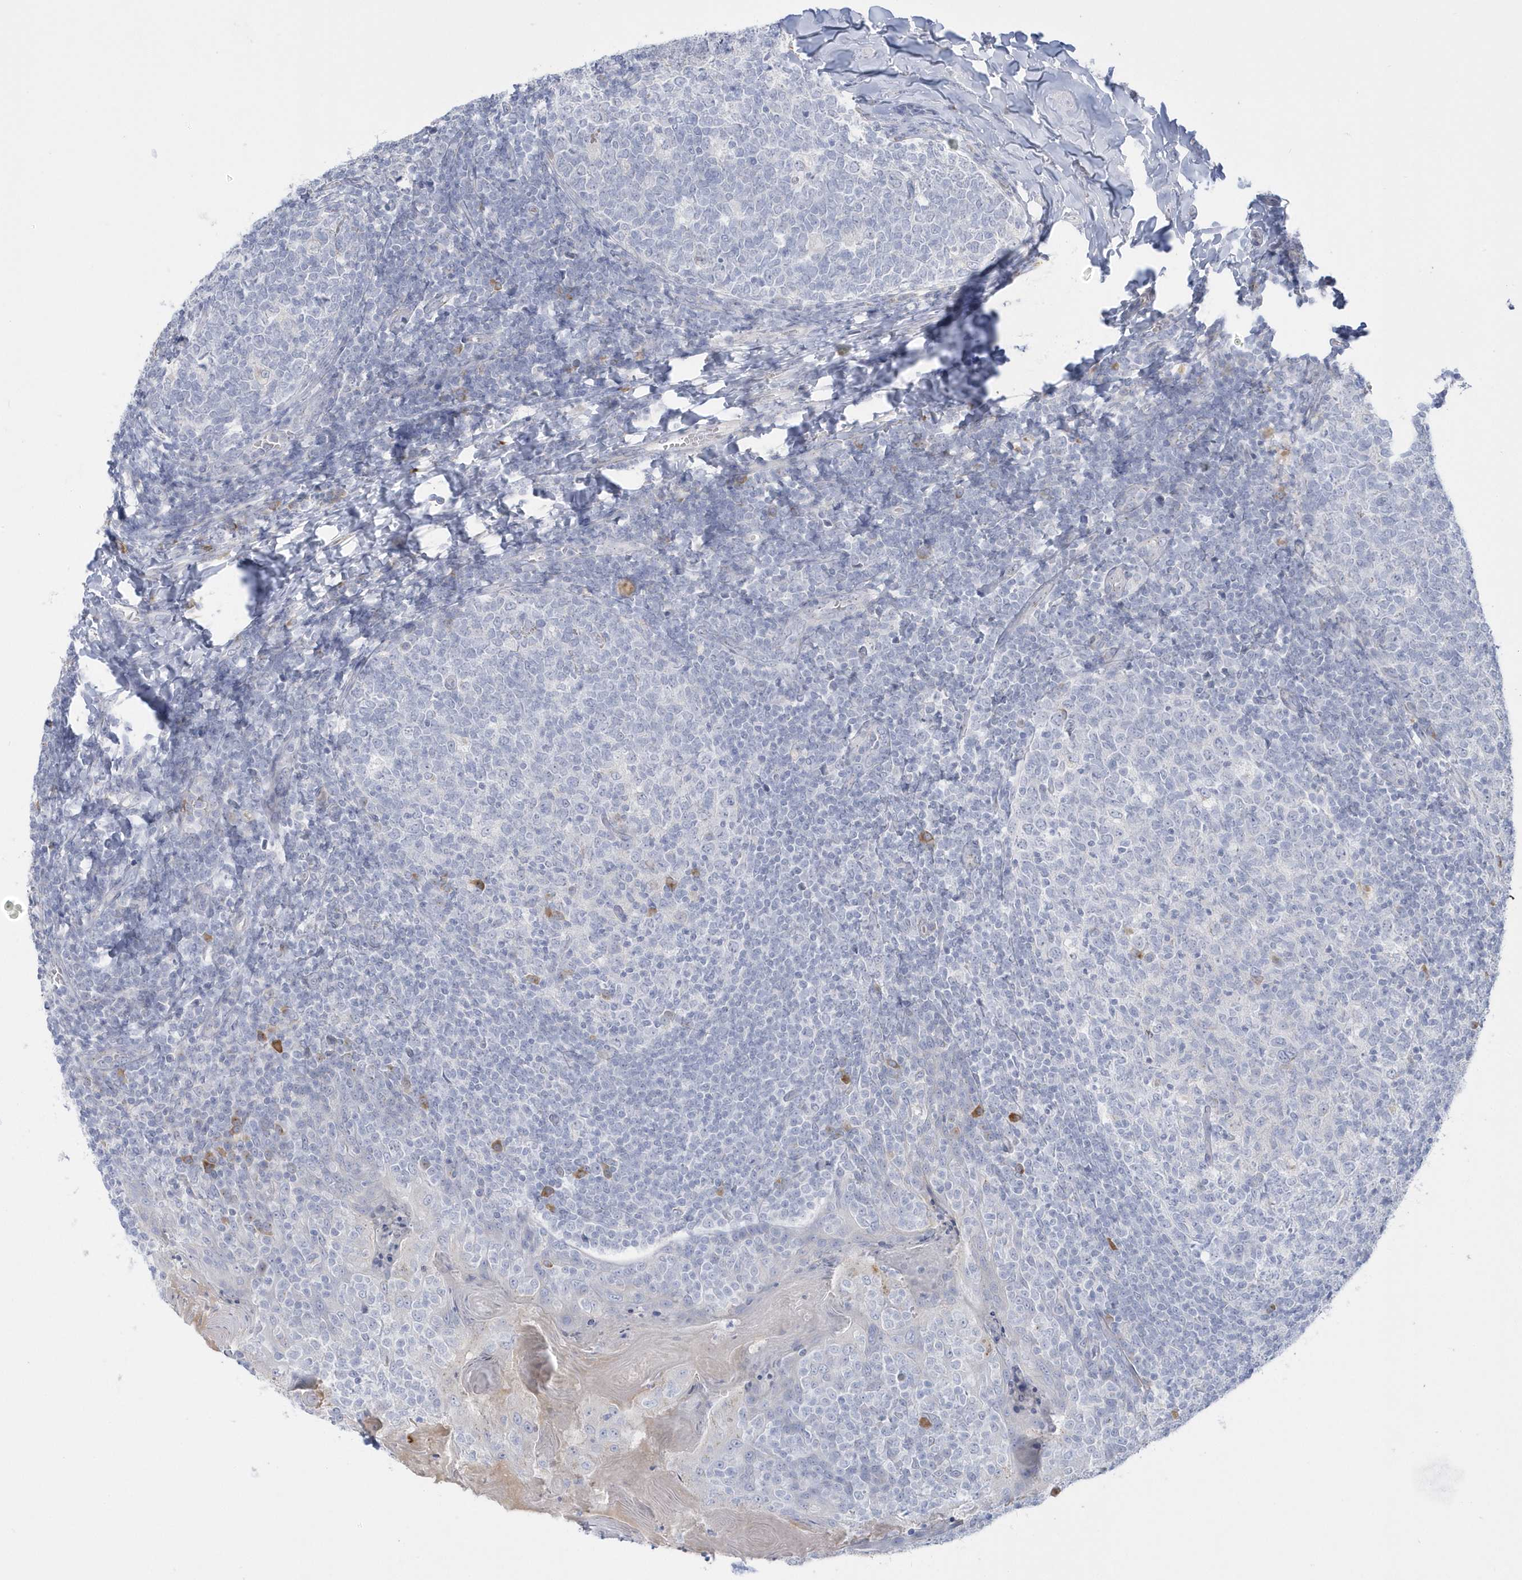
{"staining": {"intensity": "negative", "quantity": "none", "location": "none"}, "tissue": "tonsil", "cell_type": "Germinal center cells", "image_type": "normal", "snomed": [{"axis": "morphology", "description": "Normal tissue, NOS"}, {"axis": "topography", "description": "Tonsil"}], "caption": "The IHC histopathology image has no significant expression in germinal center cells of tonsil.", "gene": "SEMA3D", "patient": {"sex": "female", "age": 19}}